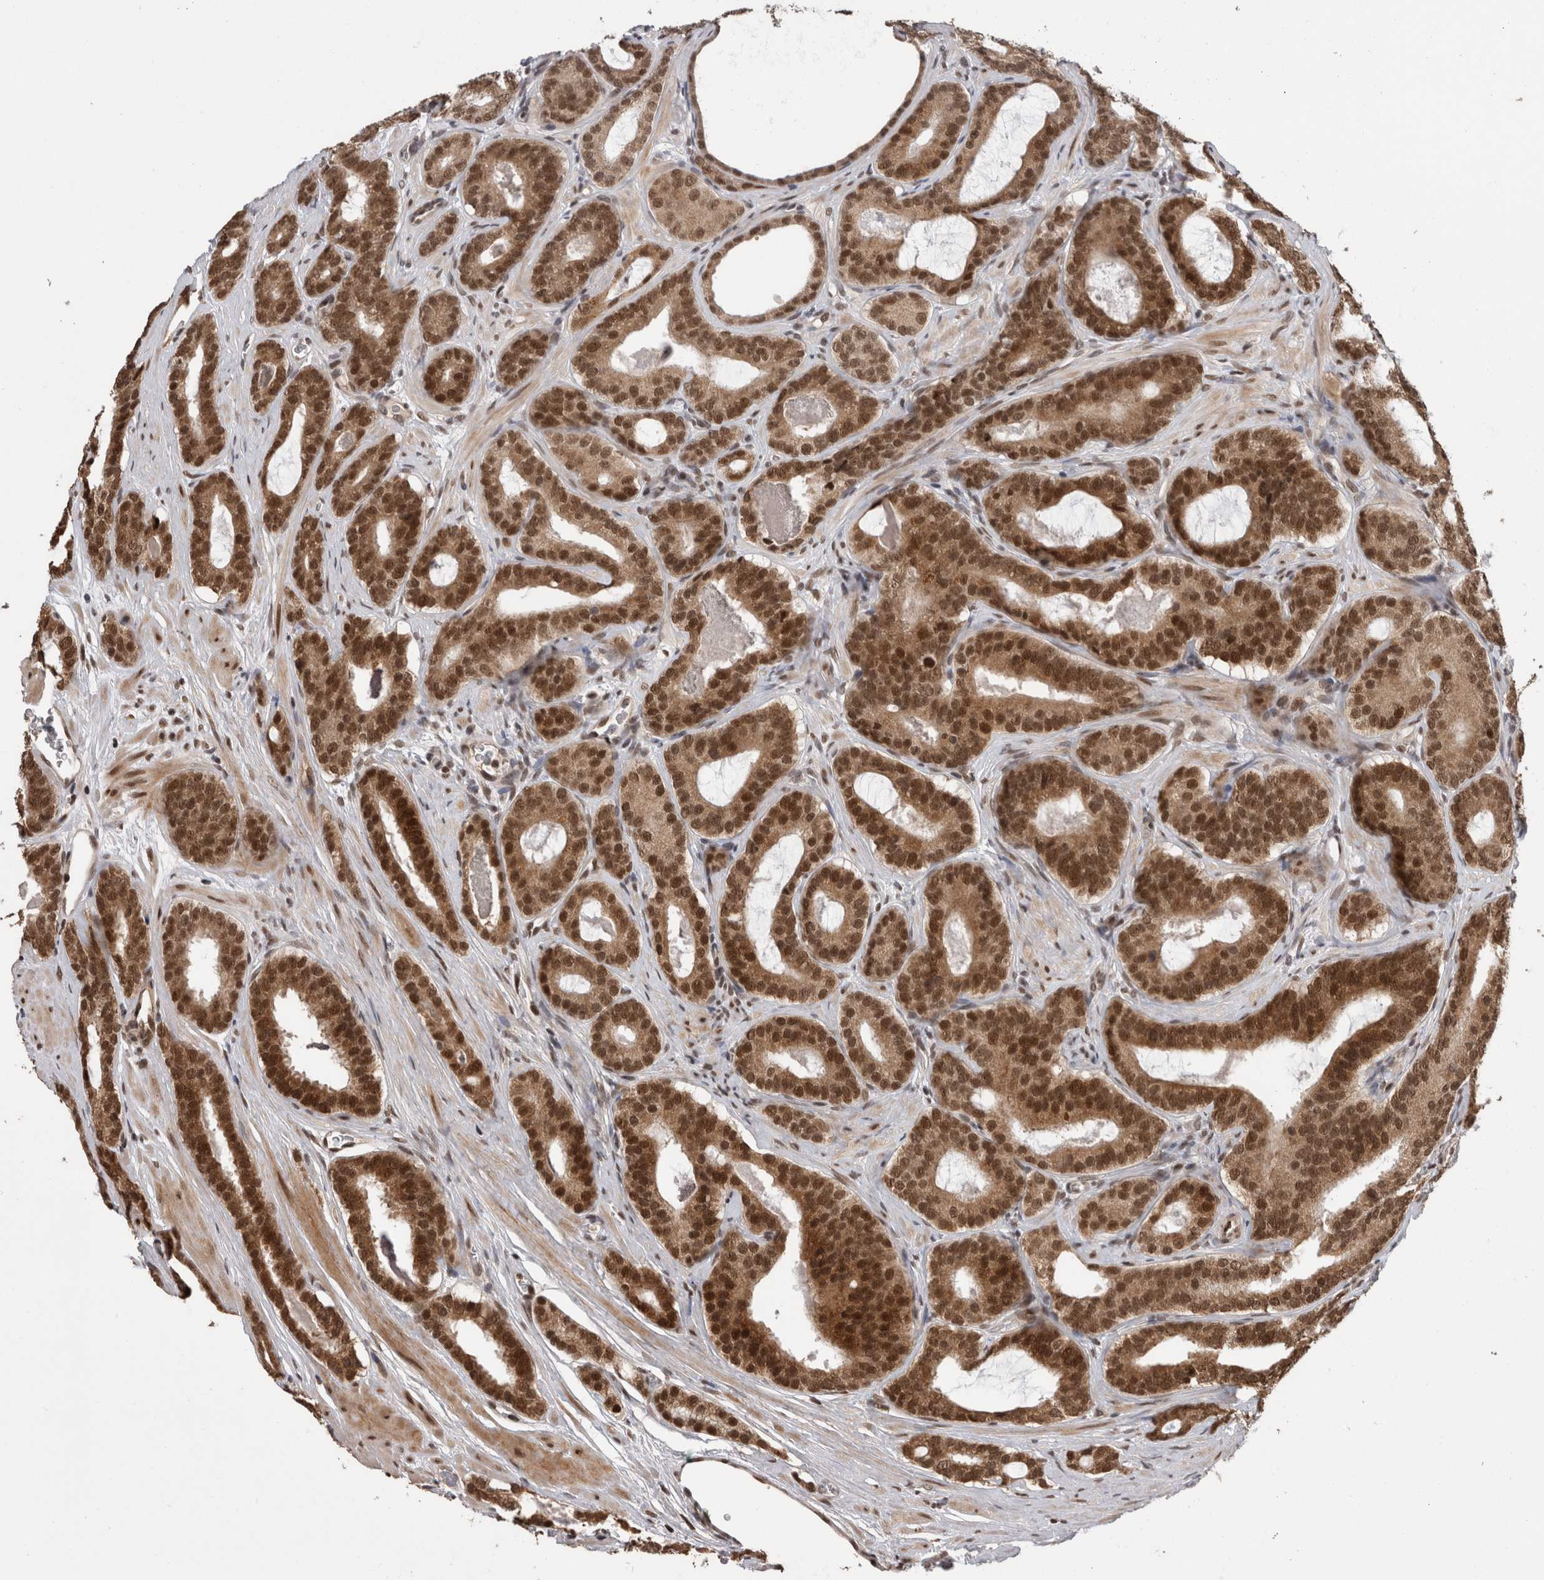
{"staining": {"intensity": "strong", "quantity": ">75%", "location": "nuclear"}, "tissue": "prostate cancer", "cell_type": "Tumor cells", "image_type": "cancer", "snomed": [{"axis": "morphology", "description": "Adenocarcinoma, High grade"}, {"axis": "topography", "description": "Prostate"}], "caption": "High-grade adenocarcinoma (prostate) stained with a protein marker exhibits strong staining in tumor cells.", "gene": "CPSF2", "patient": {"sex": "male", "age": 60}}